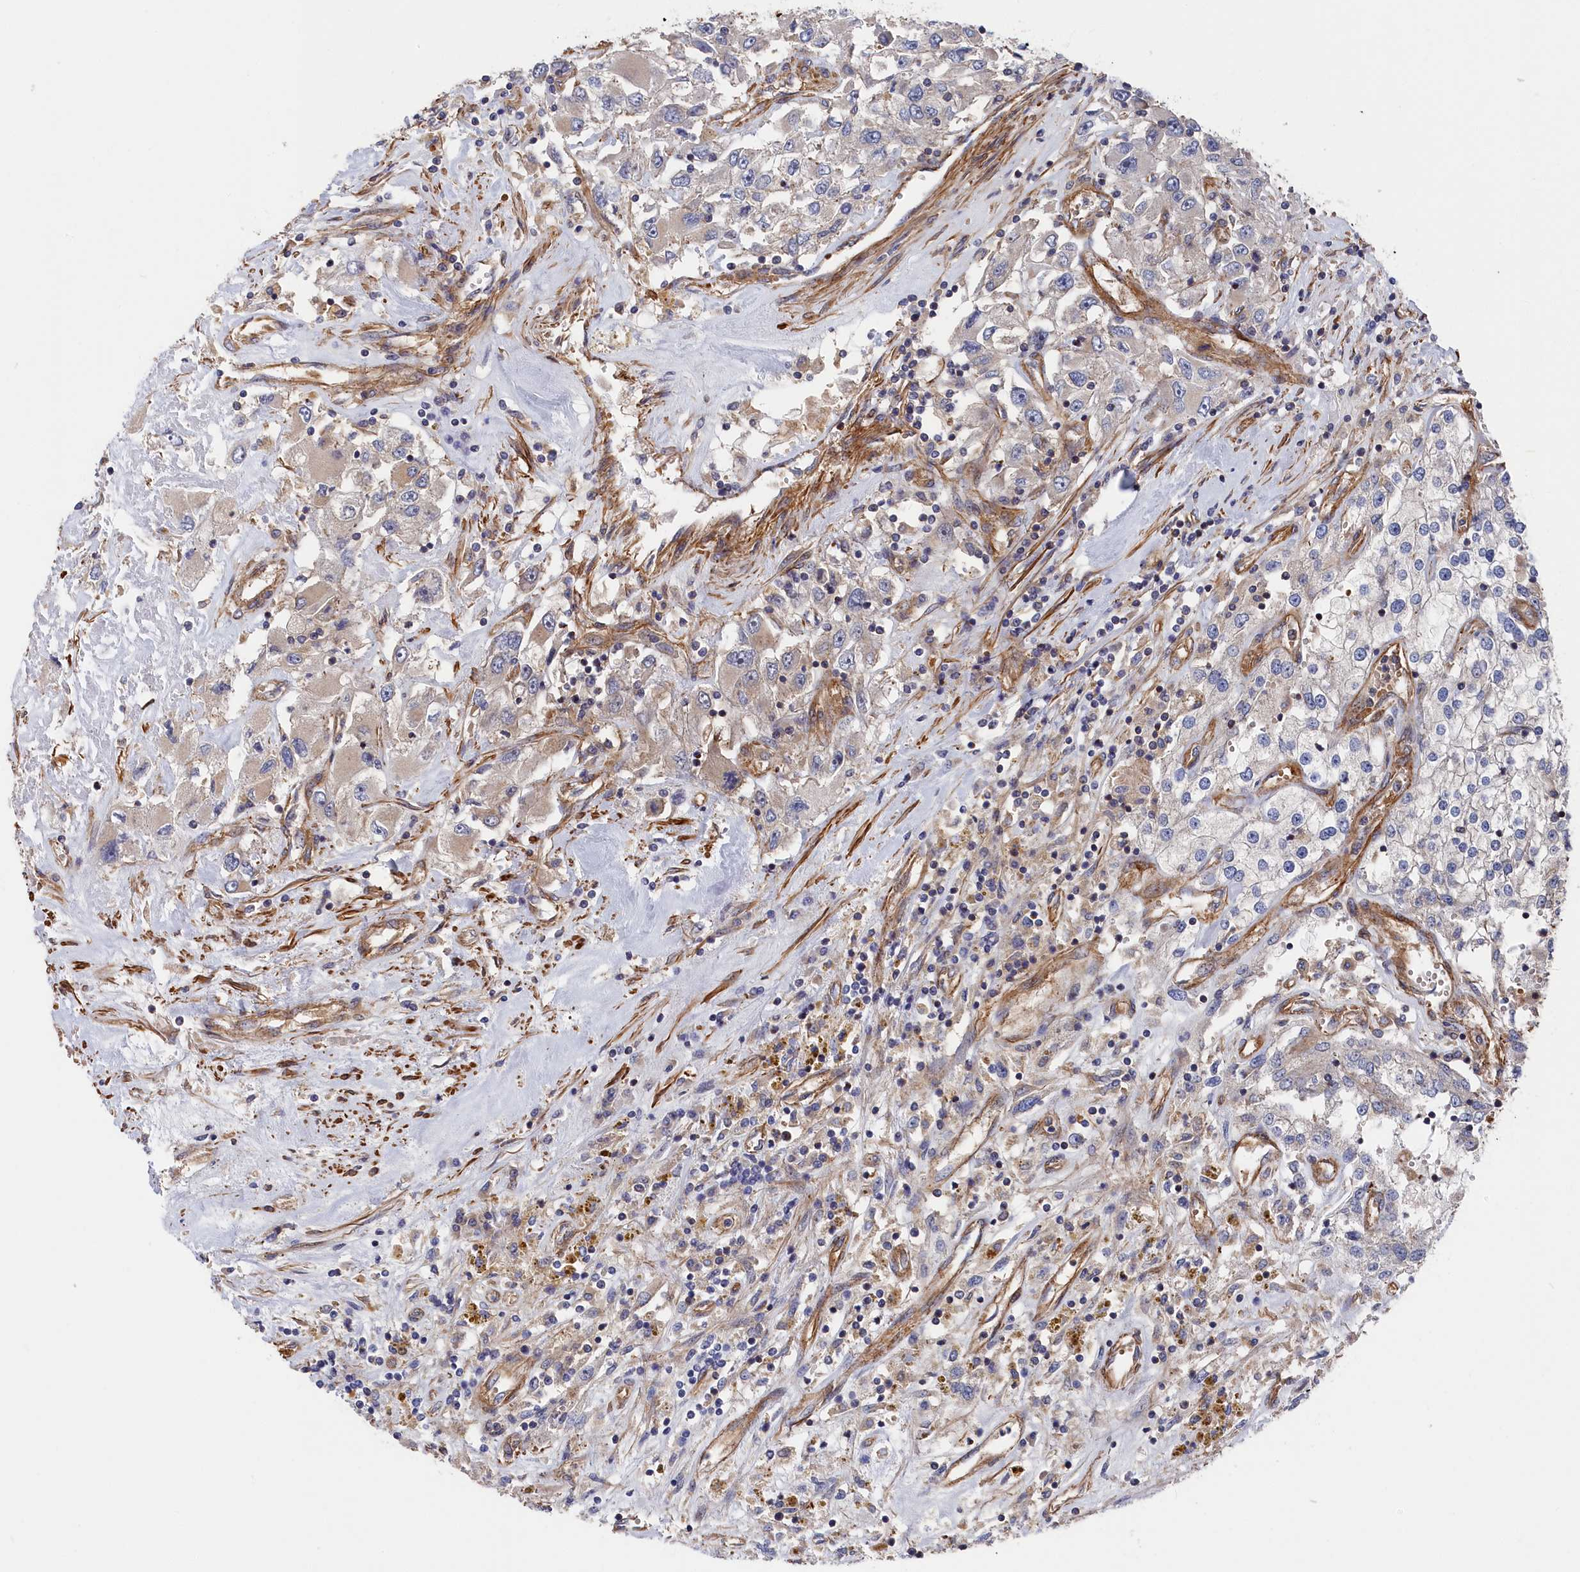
{"staining": {"intensity": "weak", "quantity": "<25%", "location": "cytoplasmic/membranous"}, "tissue": "renal cancer", "cell_type": "Tumor cells", "image_type": "cancer", "snomed": [{"axis": "morphology", "description": "Adenocarcinoma, NOS"}, {"axis": "topography", "description": "Kidney"}], "caption": "This is a photomicrograph of immunohistochemistry (IHC) staining of adenocarcinoma (renal), which shows no expression in tumor cells.", "gene": "LDHD", "patient": {"sex": "female", "age": 52}}